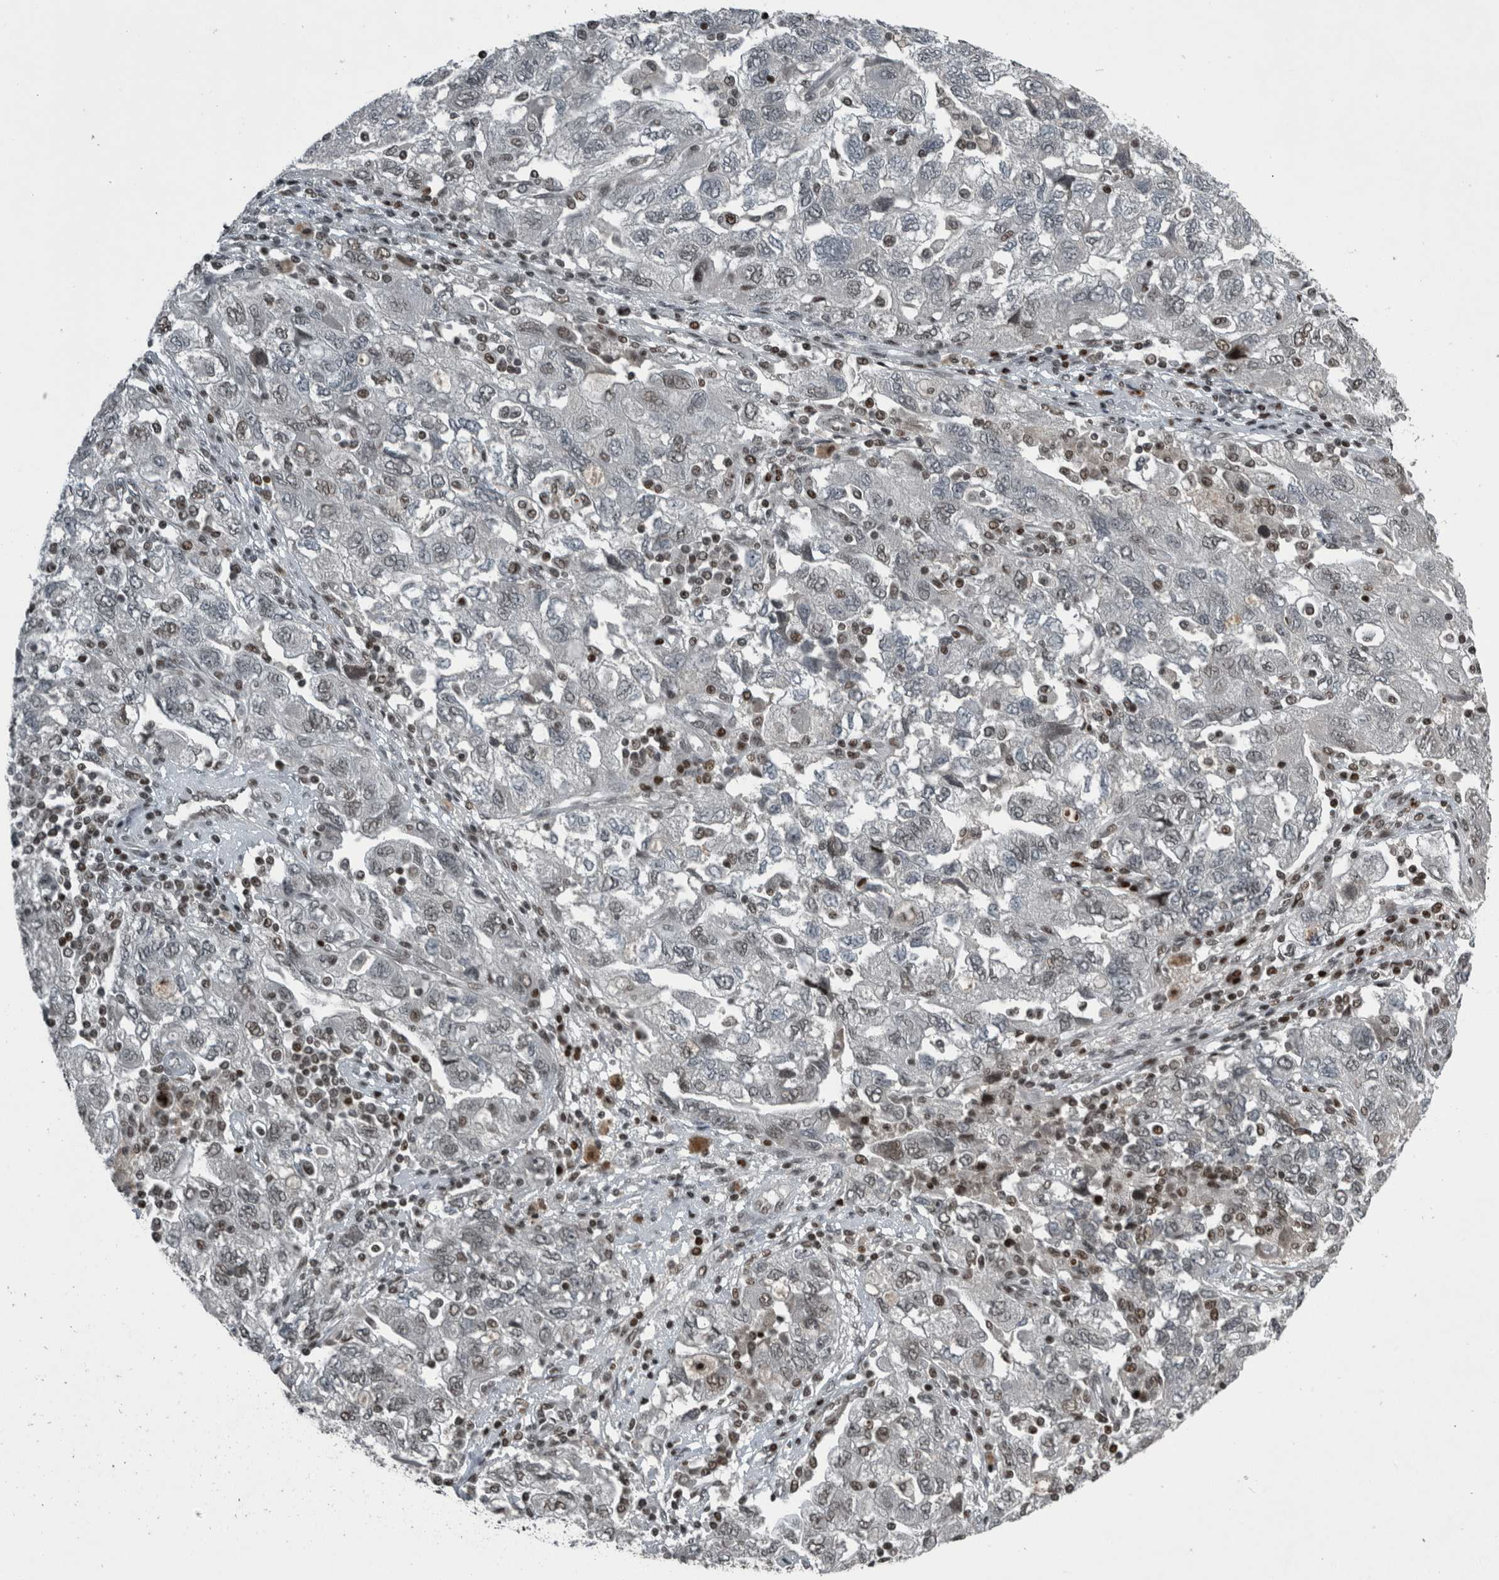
{"staining": {"intensity": "weak", "quantity": "<25%", "location": "nuclear"}, "tissue": "ovarian cancer", "cell_type": "Tumor cells", "image_type": "cancer", "snomed": [{"axis": "morphology", "description": "Carcinoma, NOS"}, {"axis": "morphology", "description": "Cystadenocarcinoma, serous, NOS"}, {"axis": "topography", "description": "Ovary"}], "caption": "Micrograph shows no significant protein expression in tumor cells of ovarian cancer. (Stains: DAB immunohistochemistry (IHC) with hematoxylin counter stain, Microscopy: brightfield microscopy at high magnification).", "gene": "UNC50", "patient": {"sex": "female", "age": 69}}